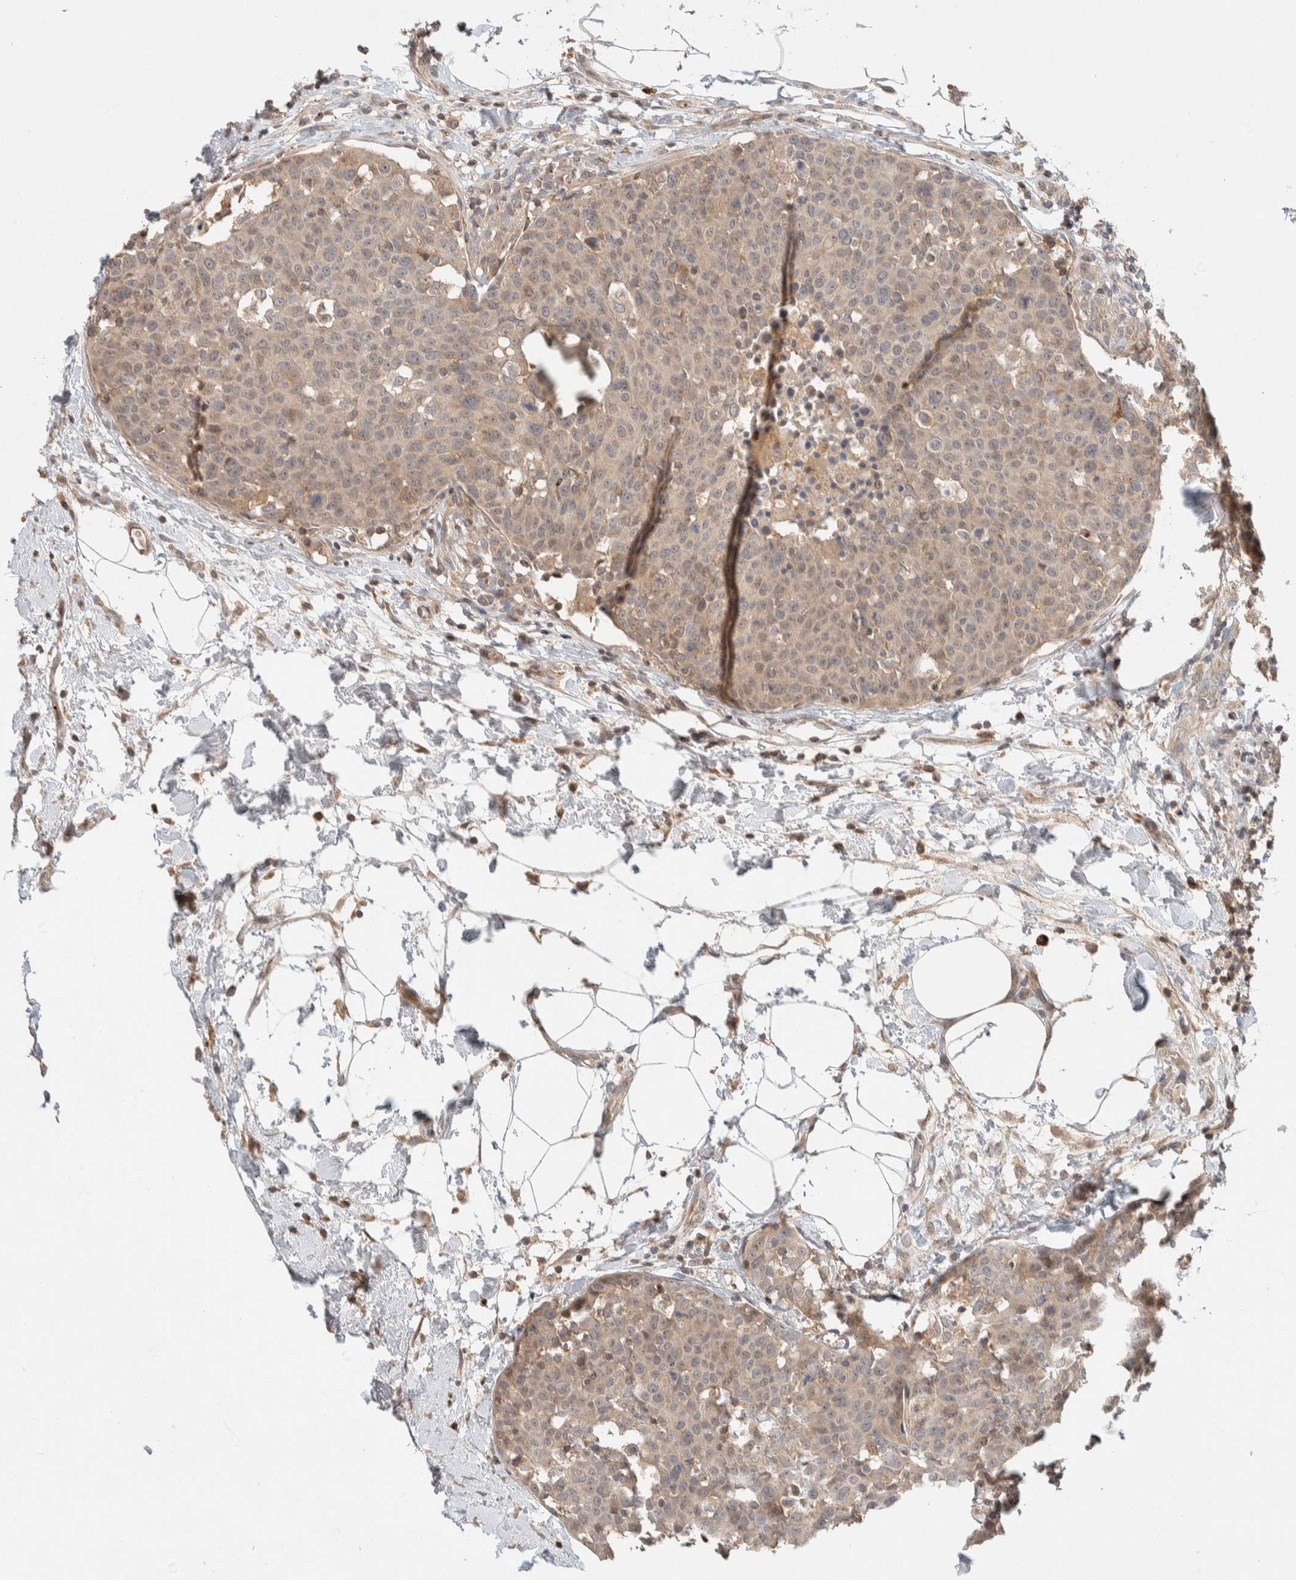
{"staining": {"intensity": "weak", "quantity": ">75%", "location": "cytoplasmic/membranous"}, "tissue": "breast cancer", "cell_type": "Tumor cells", "image_type": "cancer", "snomed": [{"axis": "morphology", "description": "Normal tissue, NOS"}, {"axis": "morphology", "description": "Duct carcinoma"}, {"axis": "topography", "description": "Breast"}], "caption": "Weak cytoplasmic/membranous positivity for a protein is present in about >75% of tumor cells of breast cancer (infiltrating ductal carcinoma) using IHC.", "gene": "KIF9", "patient": {"sex": "female", "age": 37}}